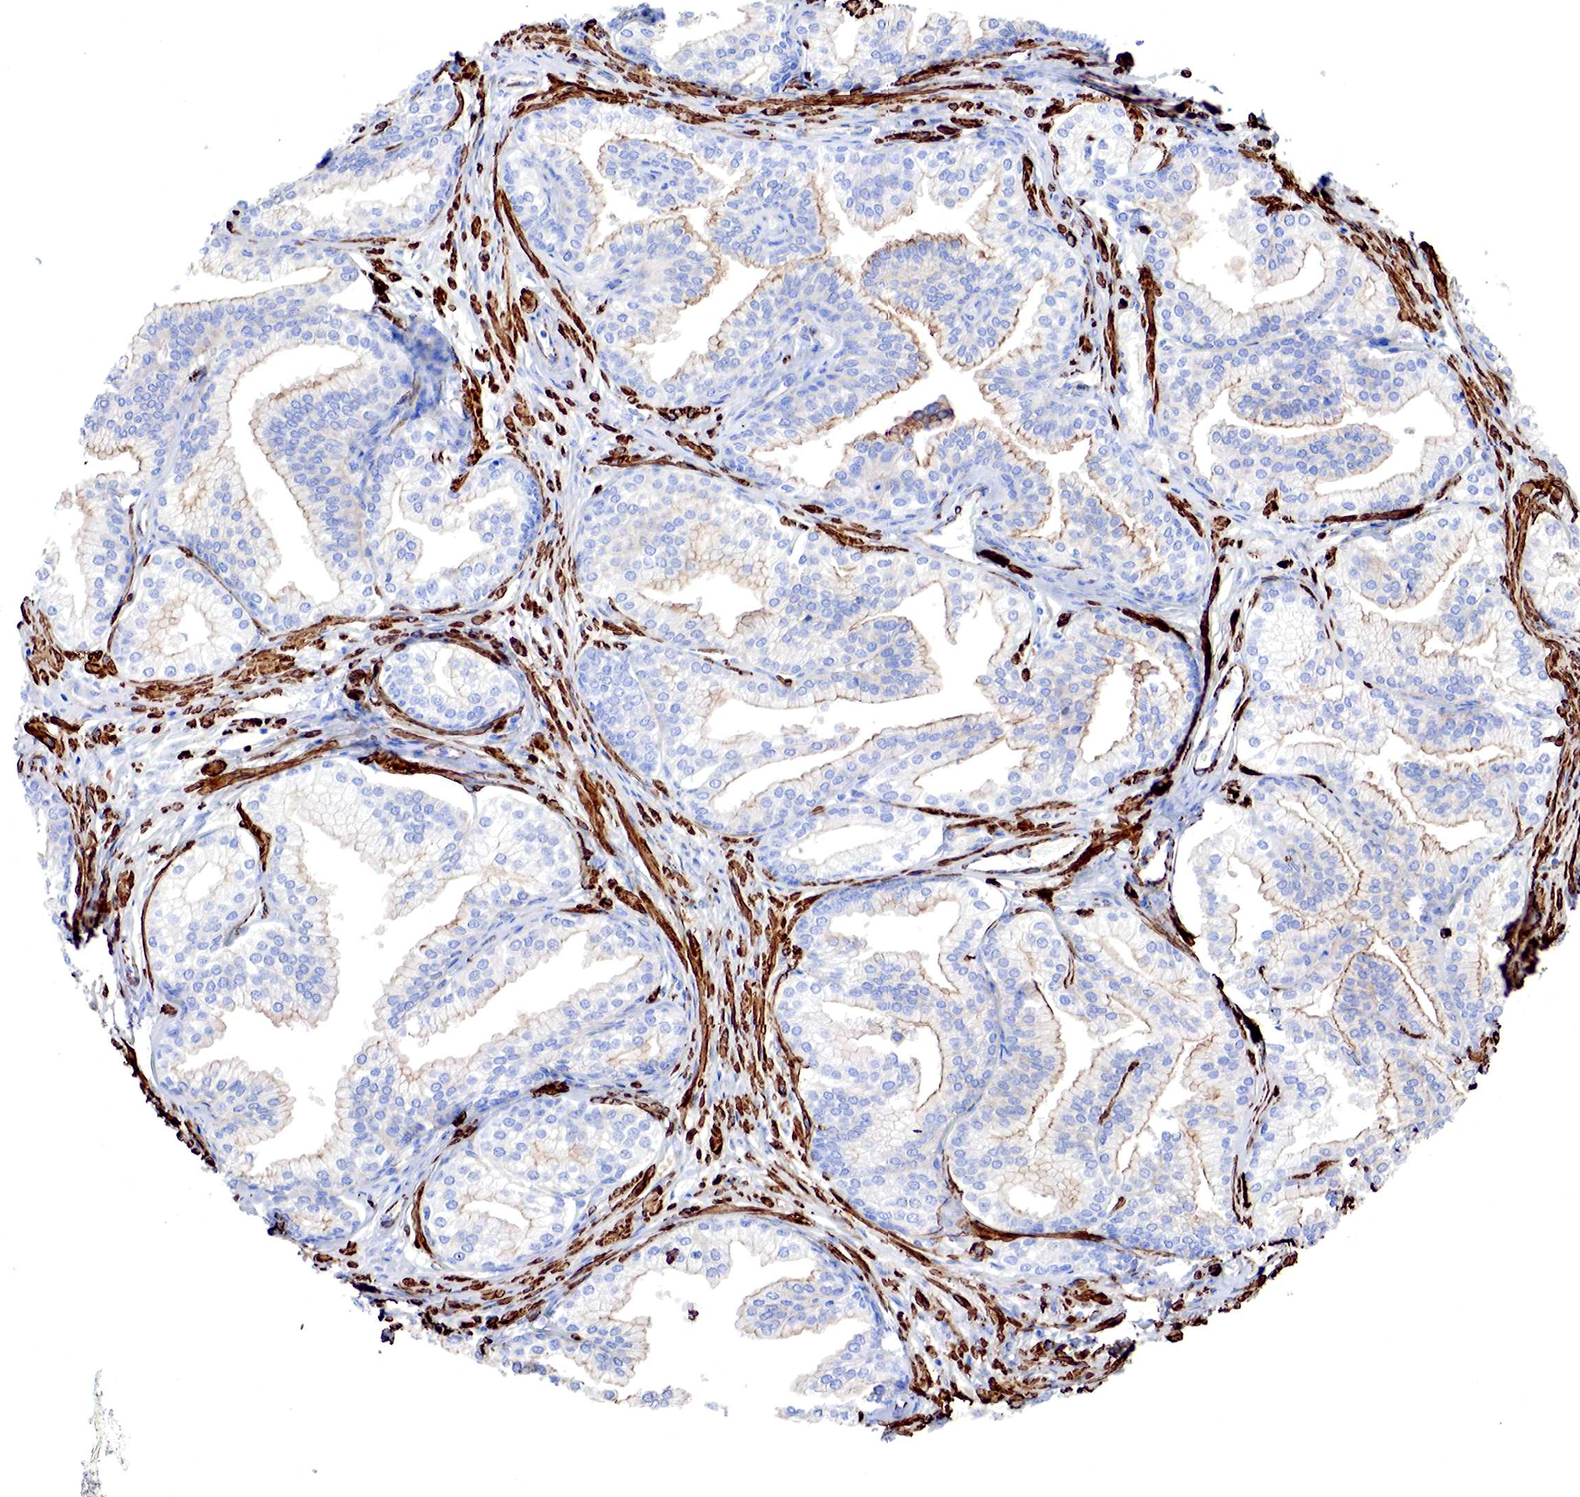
{"staining": {"intensity": "negative", "quantity": "none", "location": "none"}, "tissue": "prostate", "cell_type": "Glandular cells", "image_type": "normal", "snomed": [{"axis": "morphology", "description": "Normal tissue, NOS"}, {"axis": "topography", "description": "Prostate"}], "caption": "Immunohistochemical staining of benign human prostate shows no significant staining in glandular cells. (DAB IHC with hematoxylin counter stain).", "gene": "TPM1", "patient": {"sex": "male", "age": 68}}